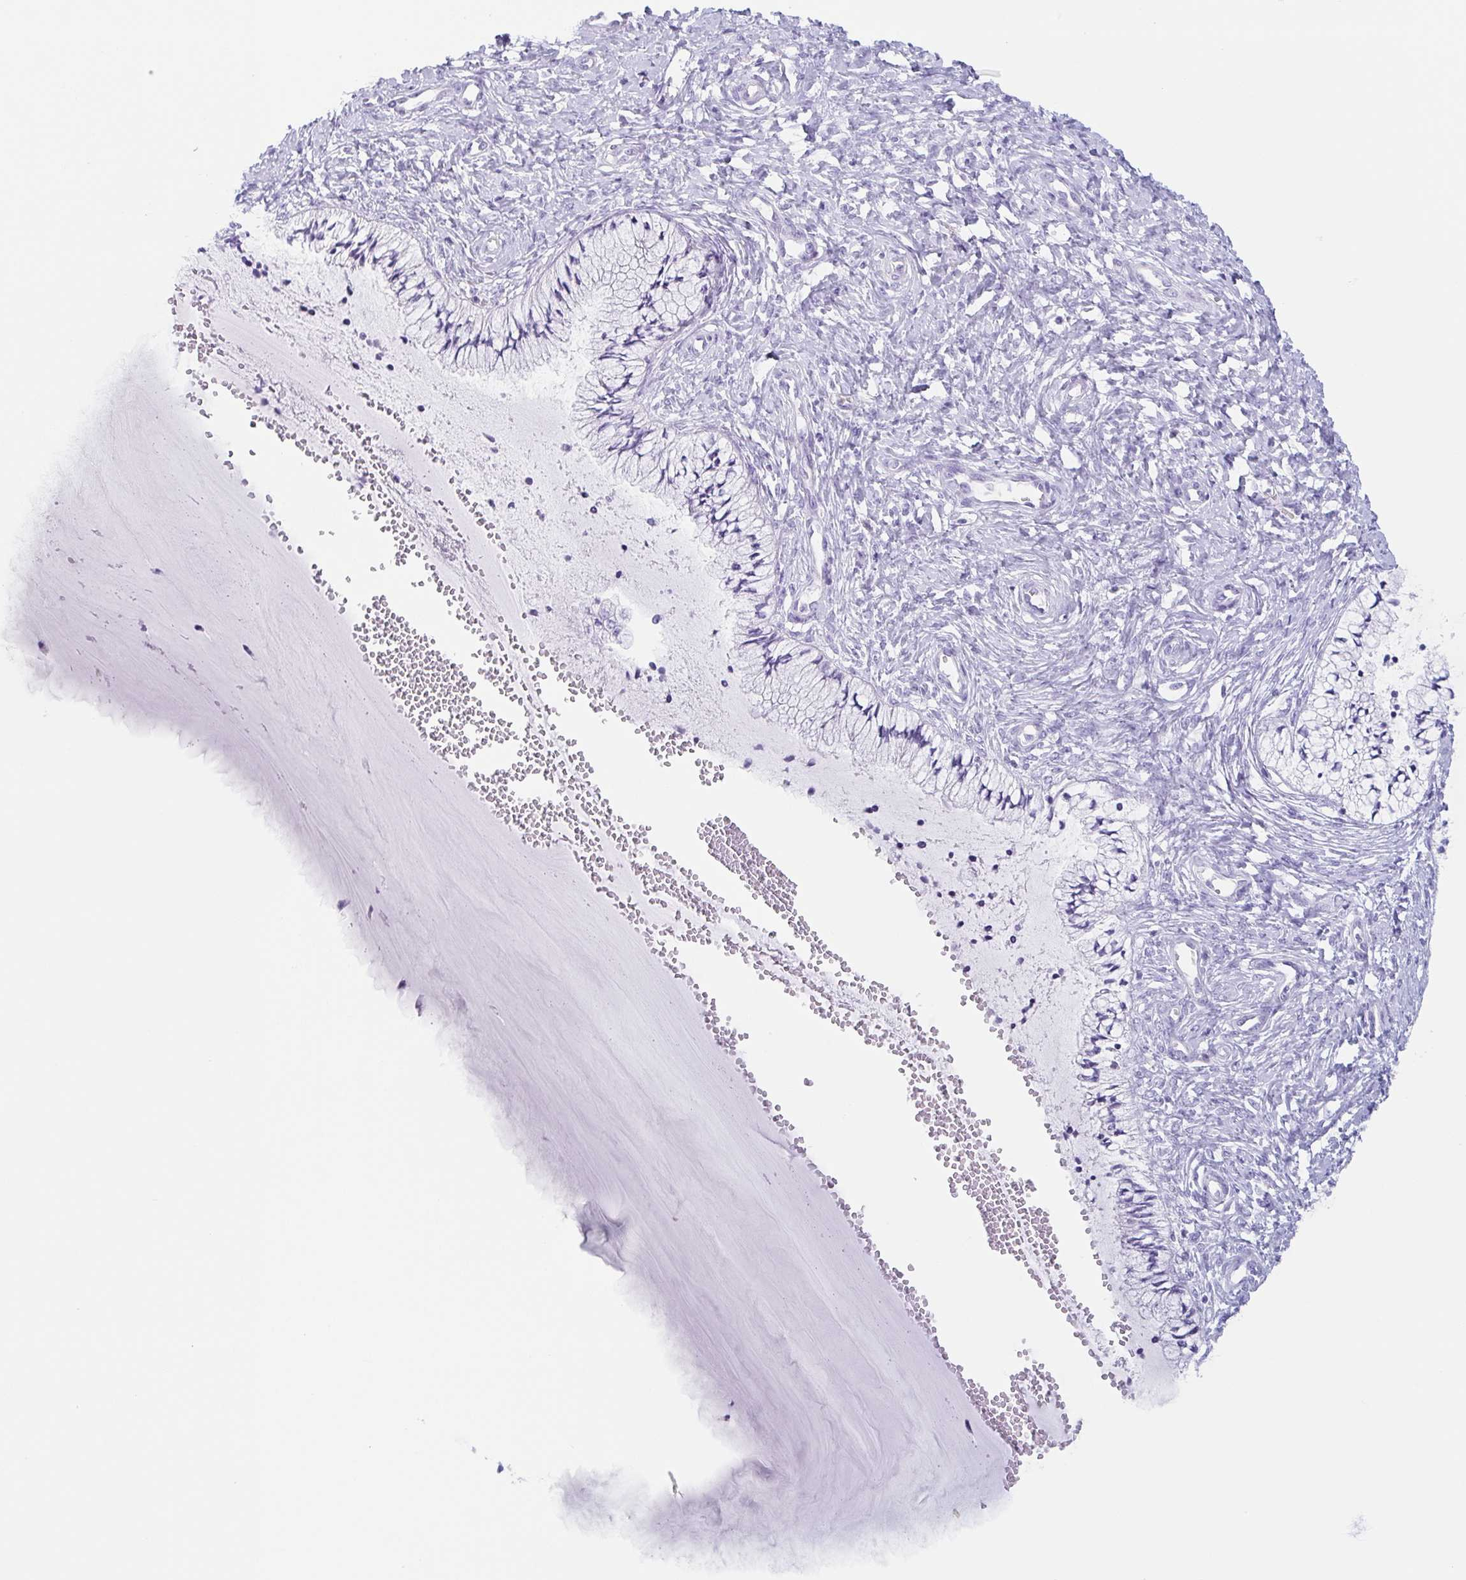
{"staining": {"intensity": "negative", "quantity": "none", "location": "none"}, "tissue": "cervix", "cell_type": "Glandular cells", "image_type": "normal", "snomed": [{"axis": "morphology", "description": "Normal tissue, NOS"}, {"axis": "topography", "description": "Cervix"}], "caption": "Photomicrograph shows no protein staining in glandular cells of unremarkable cervix.", "gene": "TAGLN3", "patient": {"sex": "female", "age": 37}}